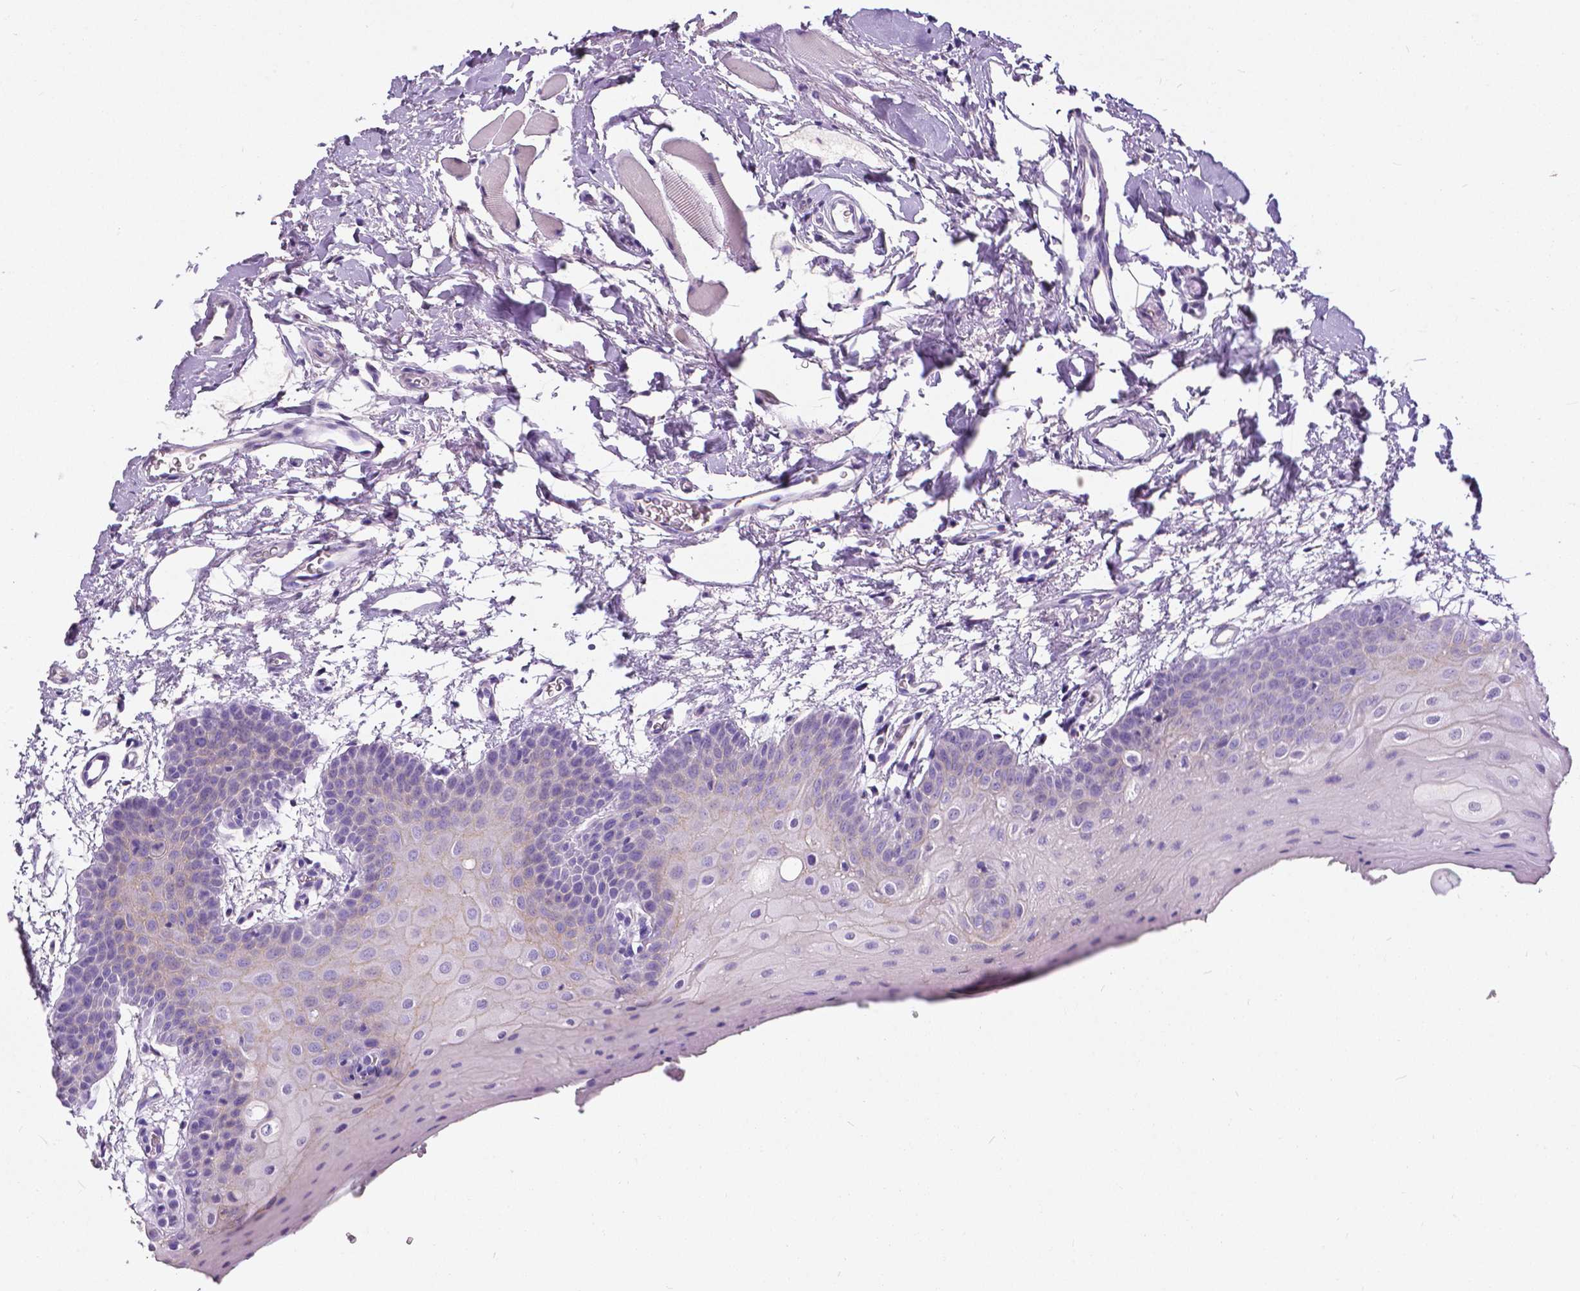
{"staining": {"intensity": "moderate", "quantity": "<25%", "location": "cytoplasmic/membranous"}, "tissue": "oral mucosa", "cell_type": "Squamous epithelial cells", "image_type": "normal", "snomed": [{"axis": "morphology", "description": "Normal tissue, NOS"}, {"axis": "morphology", "description": "Squamous cell carcinoma, NOS"}, {"axis": "topography", "description": "Oral tissue"}, {"axis": "topography", "description": "Head-Neck"}], "caption": "Protein staining exhibits moderate cytoplasmic/membranous expression in approximately <25% of squamous epithelial cells in unremarkable oral mucosa. The staining was performed using DAB, with brown indicating positive protein expression. Nuclei are stained blue with hematoxylin.", "gene": "OCLN", "patient": {"sex": "female", "age": 50}}